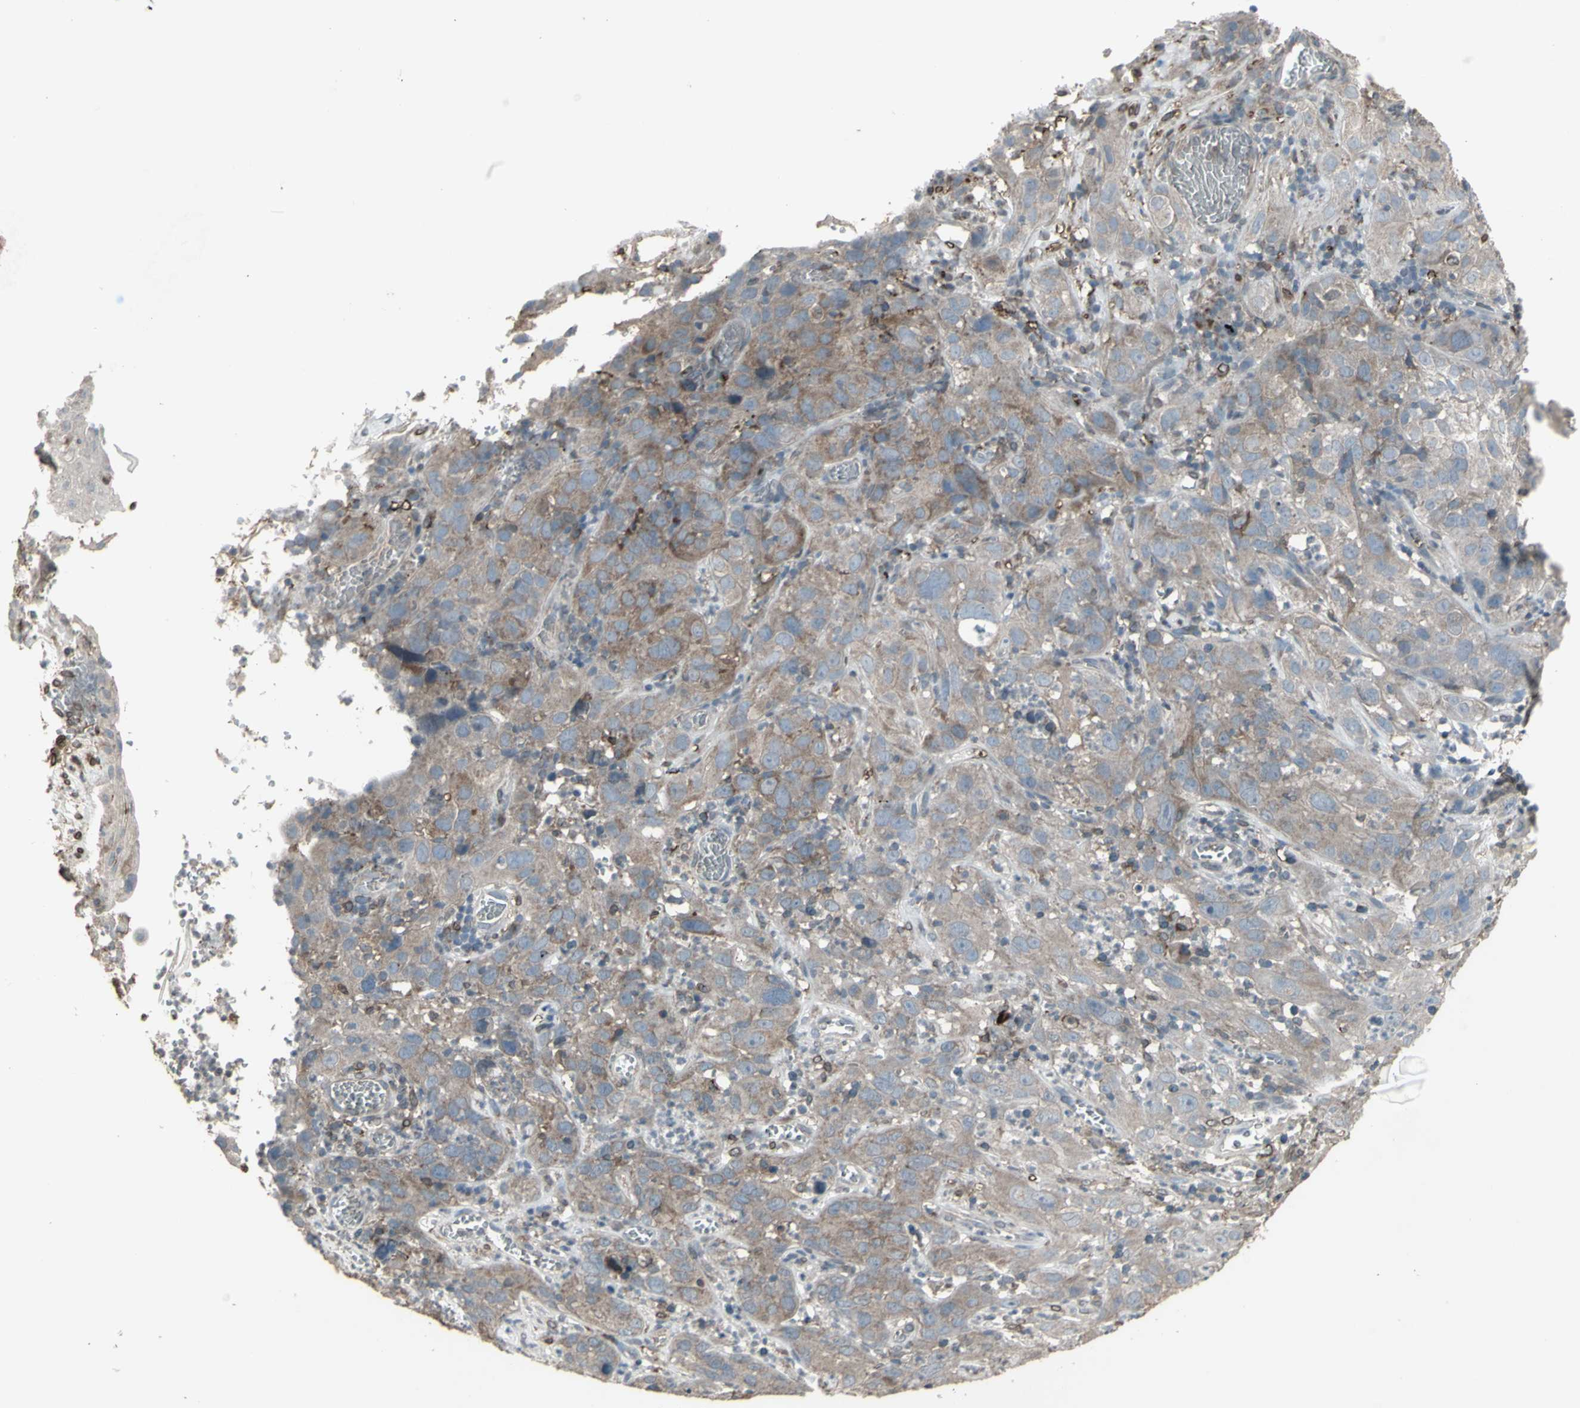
{"staining": {"intensity": "weak", "quantity": ">75%", "location": "cytoplasmic/membranous"}, "tissue": "cervical cancer", "cell_type": "Tumor cells", "image_type": "cancer", "snomed": [{"axis": "morphology", "description": "Squamous cell carcinoma, NOS"}, {"axis": "topography", "description": "Cervix"}], "caption": "Tumor cells show low levels of weak cytoplasmic/membranous expression in about >75% of cells in squamous cell carcinoma (cervical). (DAB (3,3'-diaminobenzidine) IHC with brightfield microscopy, high magnification).", "gene": "SMO", "patient": {"sex": "female", "age": 32}}